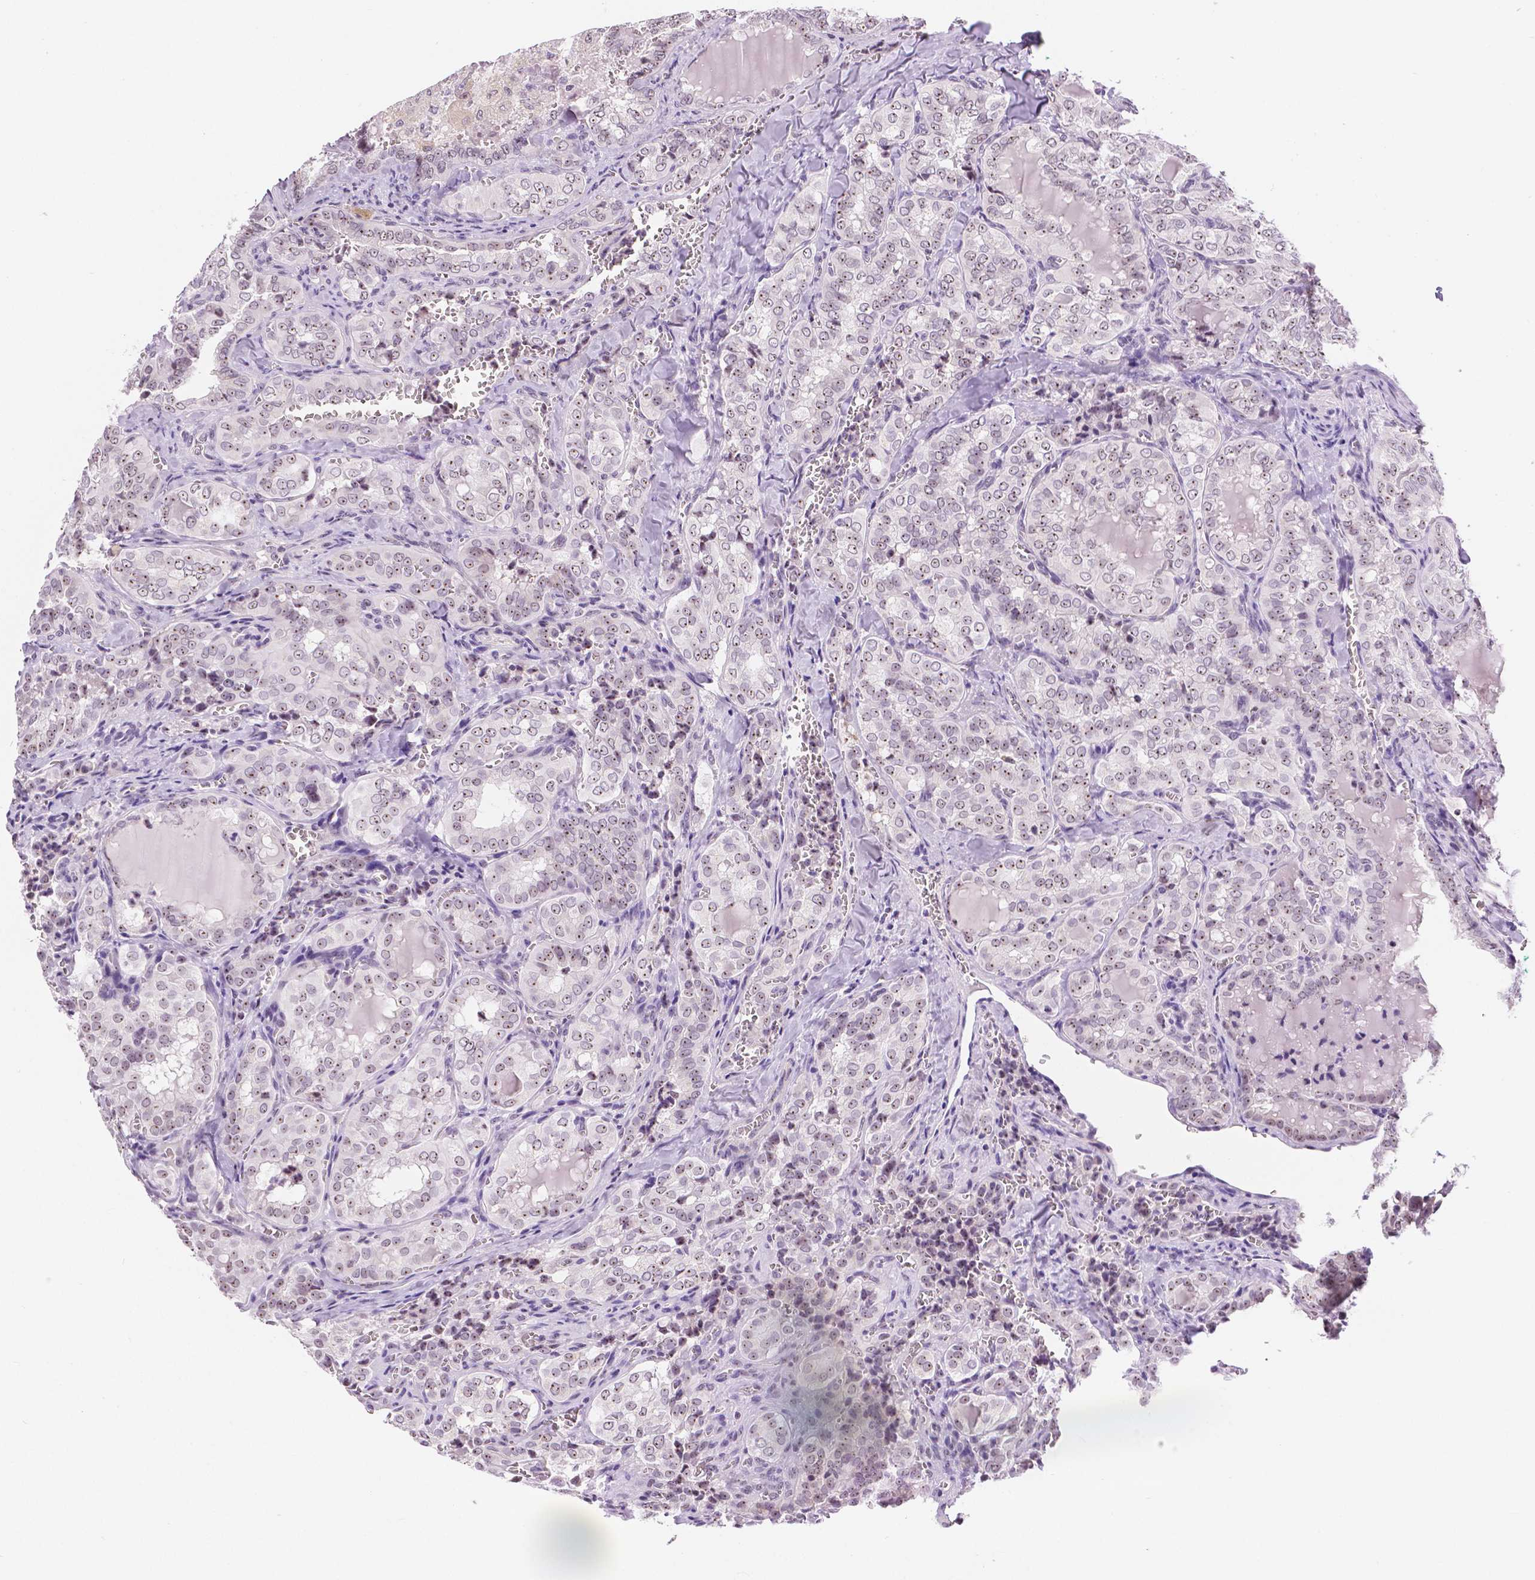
{"staining": {"intensity": "weak", "quantity": ">75%", "location": "nuclear"}, "tissue": "thyroid cancer", "cell_type": "Tumor cells", "image_type": "cancer", "snomed": [{"axis": "morphology", "description": "Papillary adenocarcinoma, NOS"}, {"axis": "topography", "description": "Thyroid gland"}], "caption": "Immunohistochemistry (IHC) image of human thyroid papillary adenocarcinoma stained for a protein (brown), which demonstrates low levels of weak nuclear staining in approximately >75% of tumor cells.", "gene": "NHP2", "patient": {"sex": "female", "age": 41}}